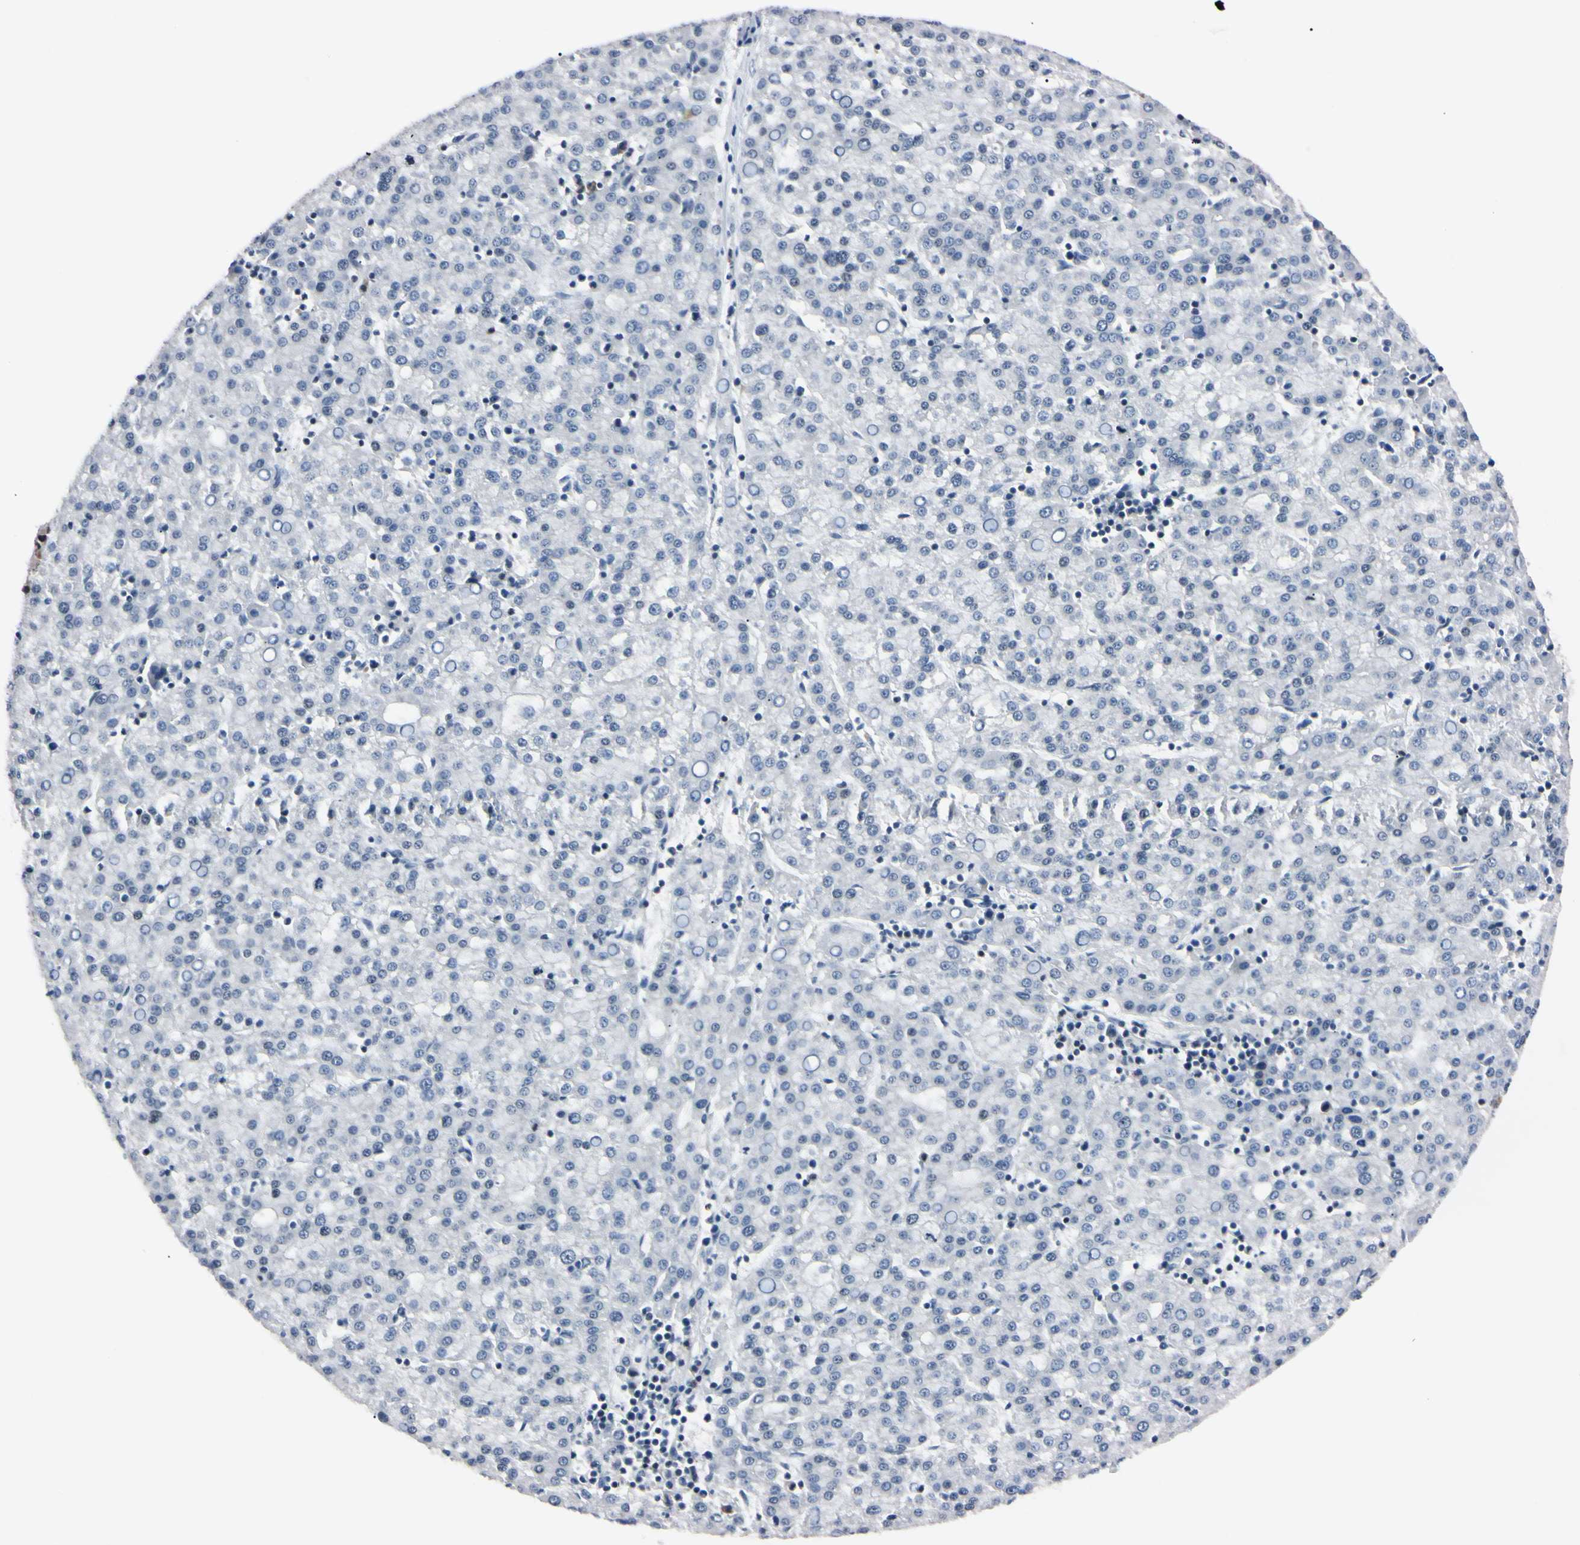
{"staining": {"intensity": "negative", "quantity": "none", "location": "none"}, "tissue": "liver cancer", "cell_type": "Tumor cells", "image_type": "cancer", "snomed": [{"axis": "morphology", "description": "Carcinoma, Hepatocellular, NOS"}, {"axis": "topography", "description": "Liver"}], "caption": "Image shows no significant protein positivity in tumor cells of liver cancer (hepatocellular carcinoma).", "gene": "C1orf174", "patient": {"sex": "female", "age": 58}}